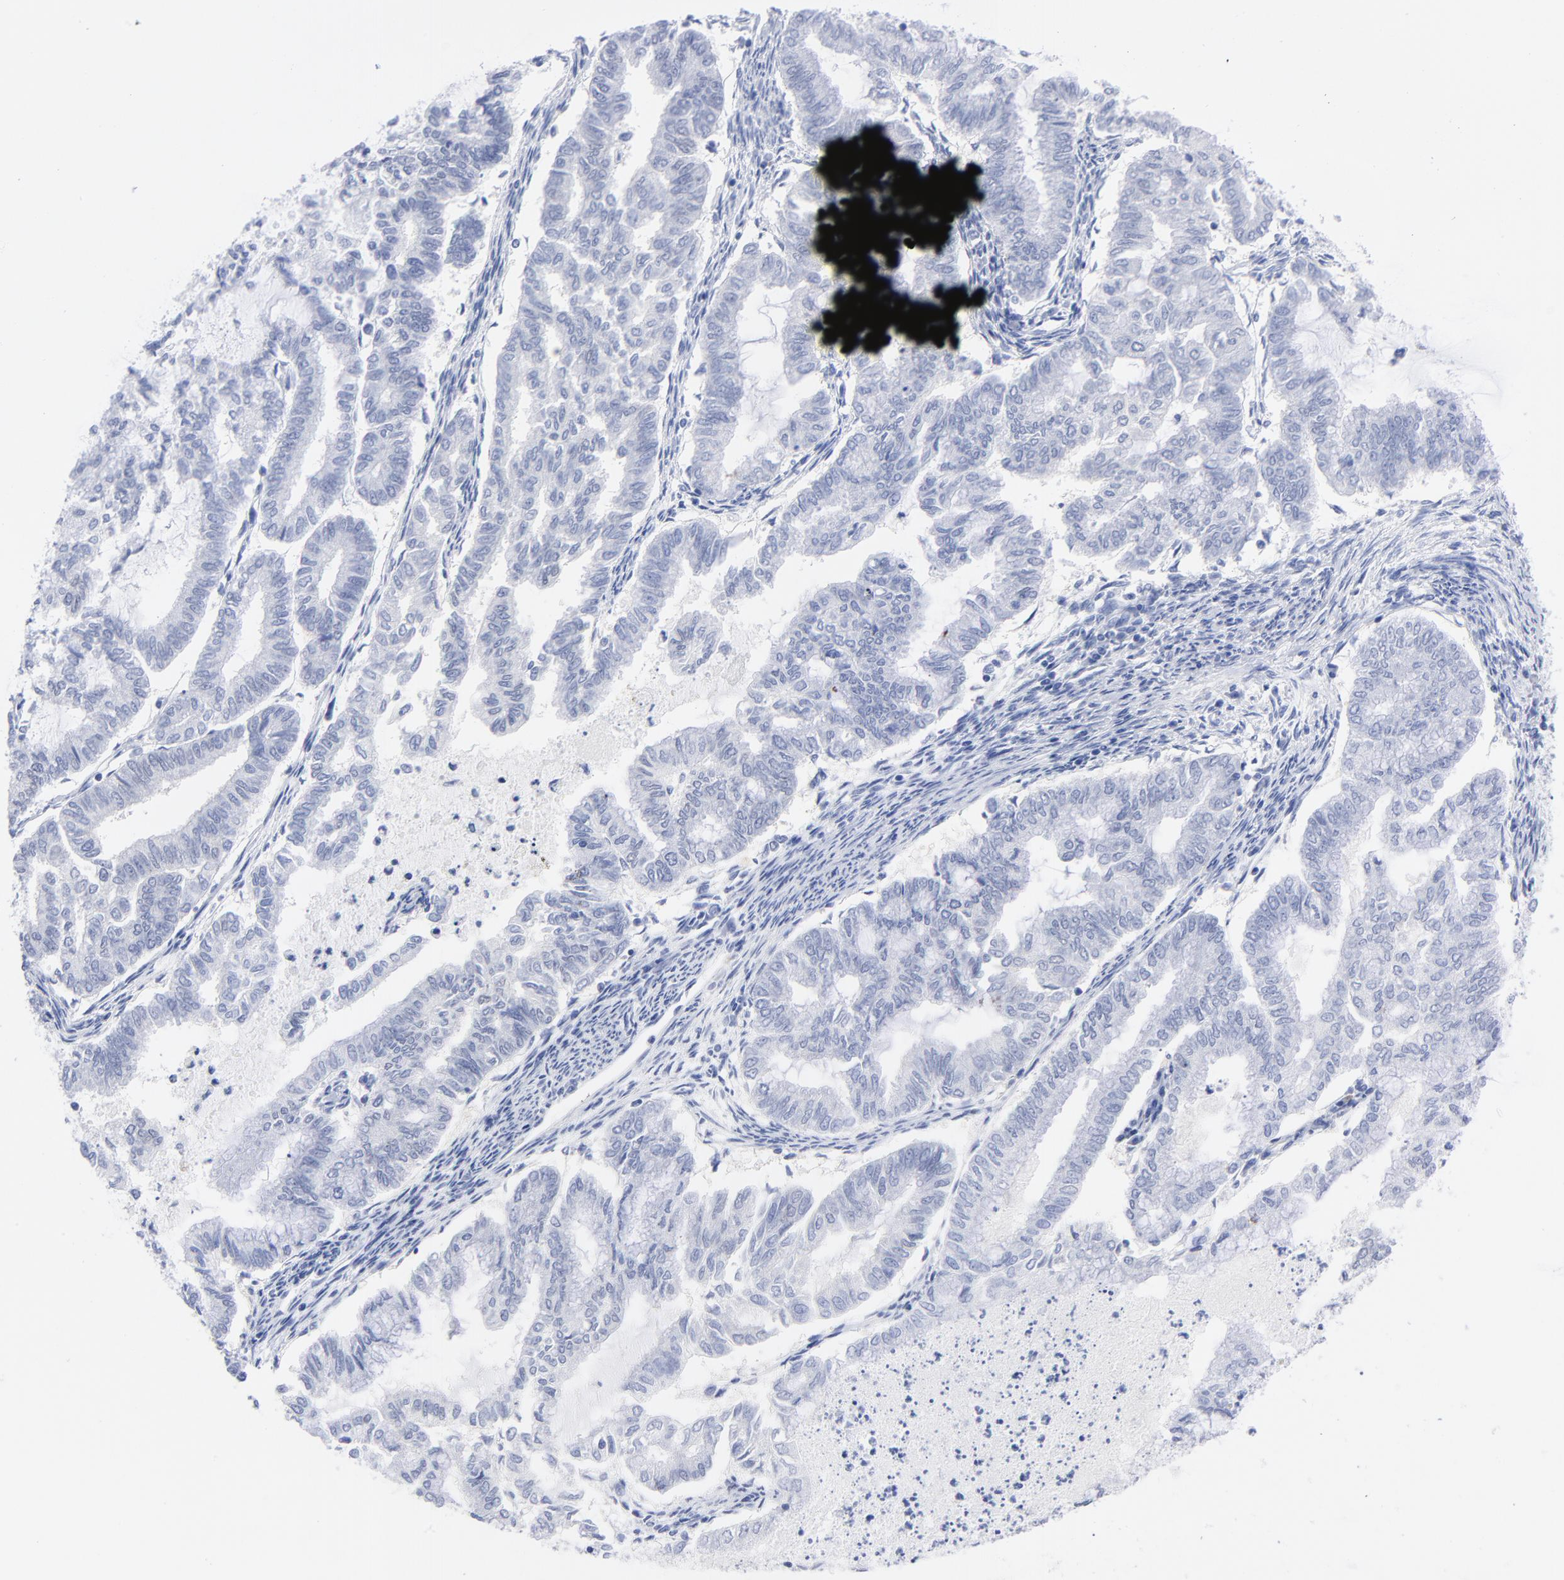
{"staining": {"intensity": "negative", "quantity": "none", "location": "none"}, "tissue": "endometrial cancer", "cell_type": "Tumor cells", "image_type": "cancer", "snomed": [{"axis": "morphology", "description": "Adenocarcinoma, NOS"}, {"axis": "topography", "description": "Endometrium"}], "caption": "DAB (3,3'-diaminobenzidine) immunohistochemical staining of human endometrial cancer exhibits no significant staining in tumor cells.", "gene": "ACY1", "patient": {"sex": "female", "age": 79}}